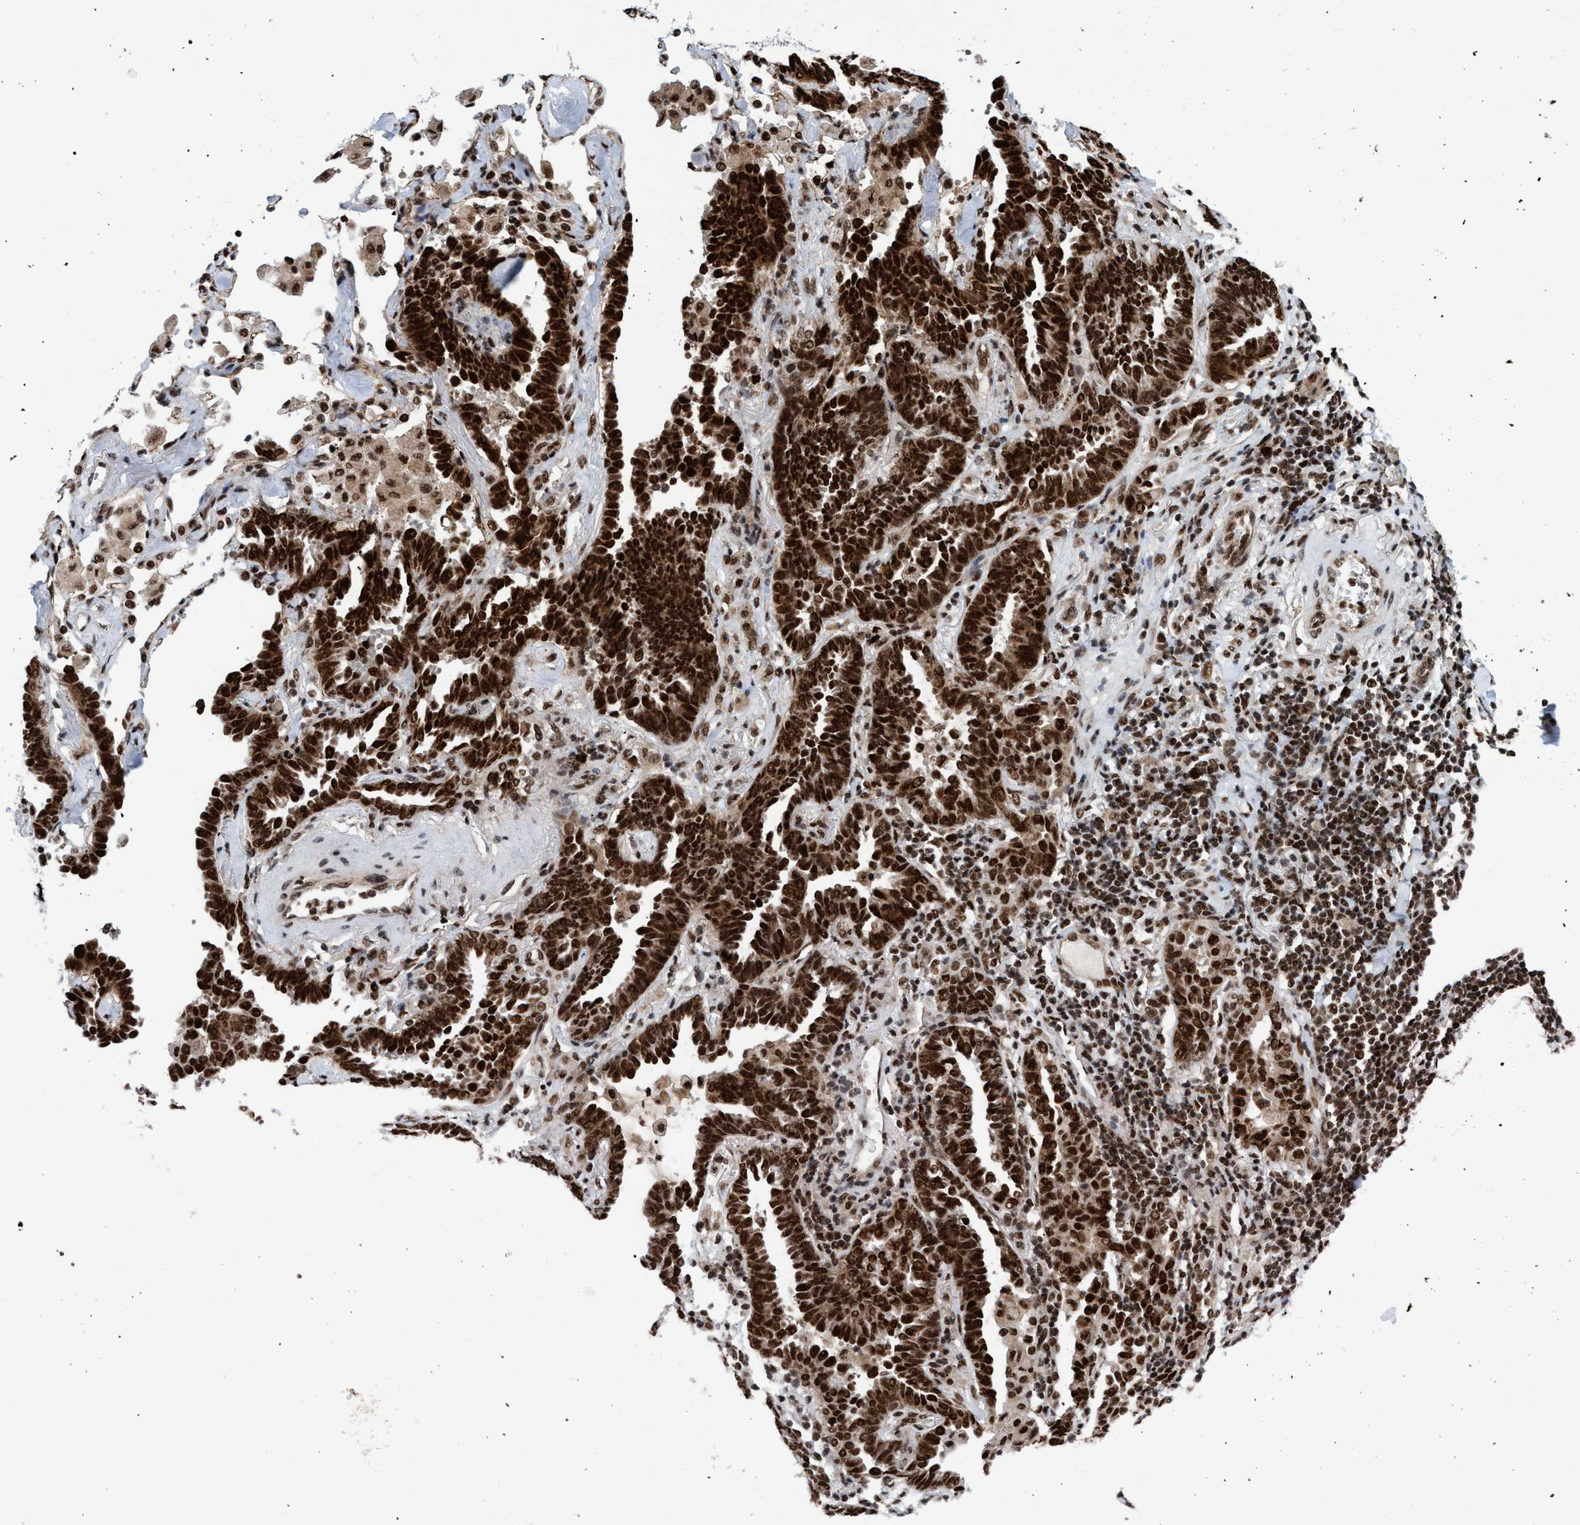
{"staining": {"intensity": "strong", "quantity": ">75%", "location": "cytoplasmic/membranous,nuclear"}, "tissue": "lung cancer", "cell_type": "Tumor cells", "image_type": "cancer", "snomed": [{"axis": "morphology", "description": "Adenocarcinoma, NOS"}, {"axis": "topography", "description": "Lung"}], "caption": "Protein staining exhibits strong cytoplasmic/membranous and nuclear staining in approximately >75% of tumor cells in lung adenocarcinoma.", "gene": "TOPBP1", "patient": {"sex": "female", "age": 64}}